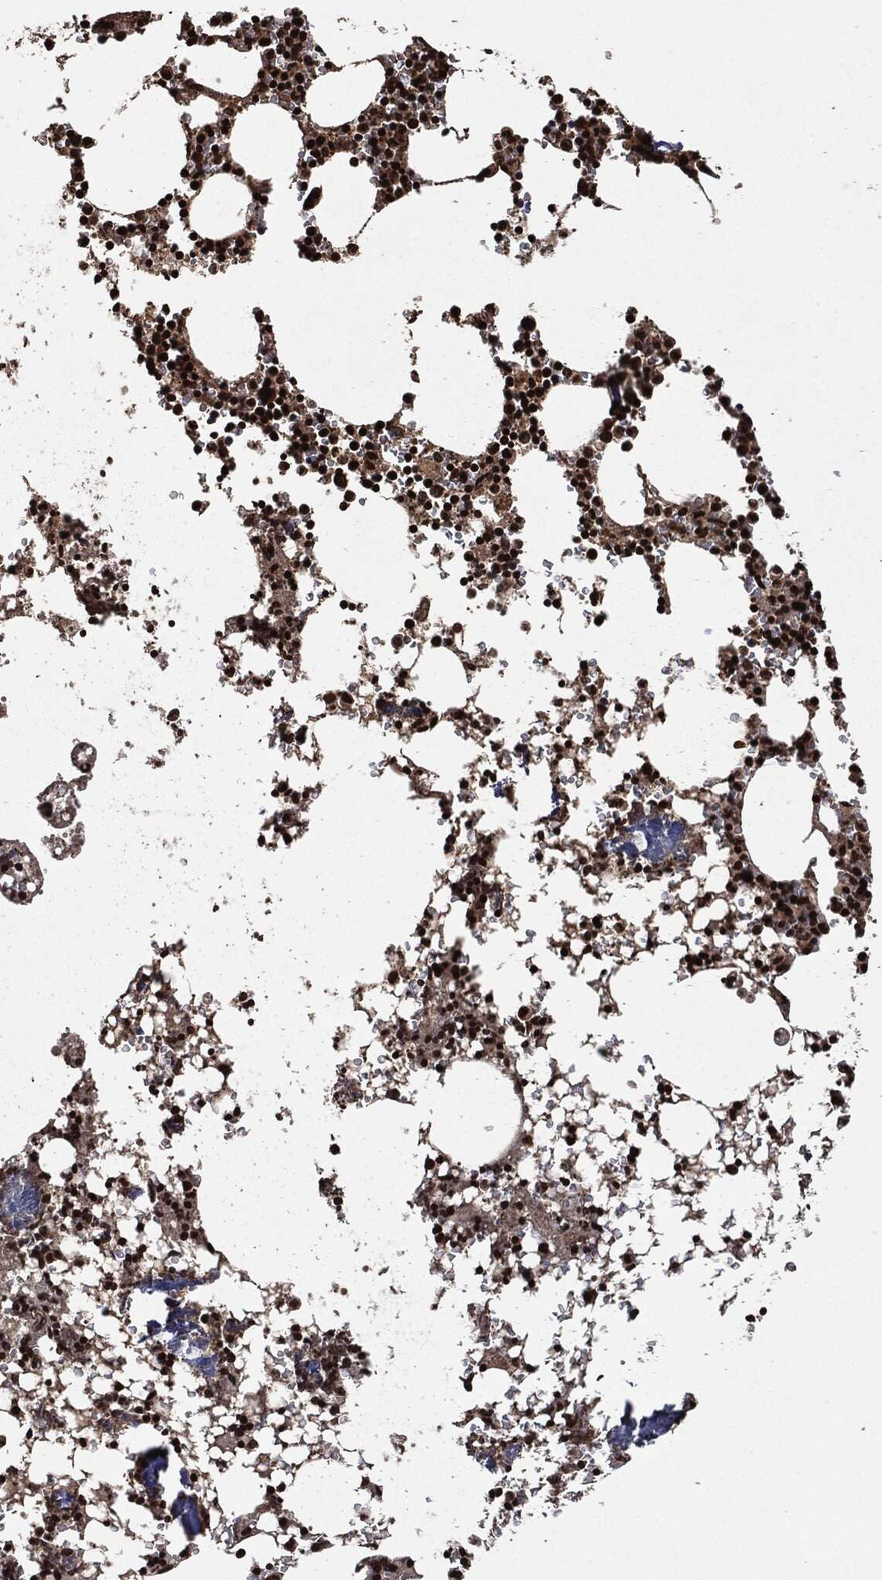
{"staining": {"intensity": "strong", "quantity": "25%-75%", "location": "nuclear"}, "tissue": "bone marrow", "cell_type": "Hematopoietic cells", "image_type": "normal", "snomed": [{"axis": "morphology", "description": "Normal tissue, NOS"}, {"axis": "topography", "description": "Bone marrow"}], "caption": "A high amount of strong nuclear positivity is appreciated in approximately 25%-75% of hematopoietic cells in unremarkable bone marrow.", "gene": "PDK1", "patient": {"sex": "female", "age": 64}}